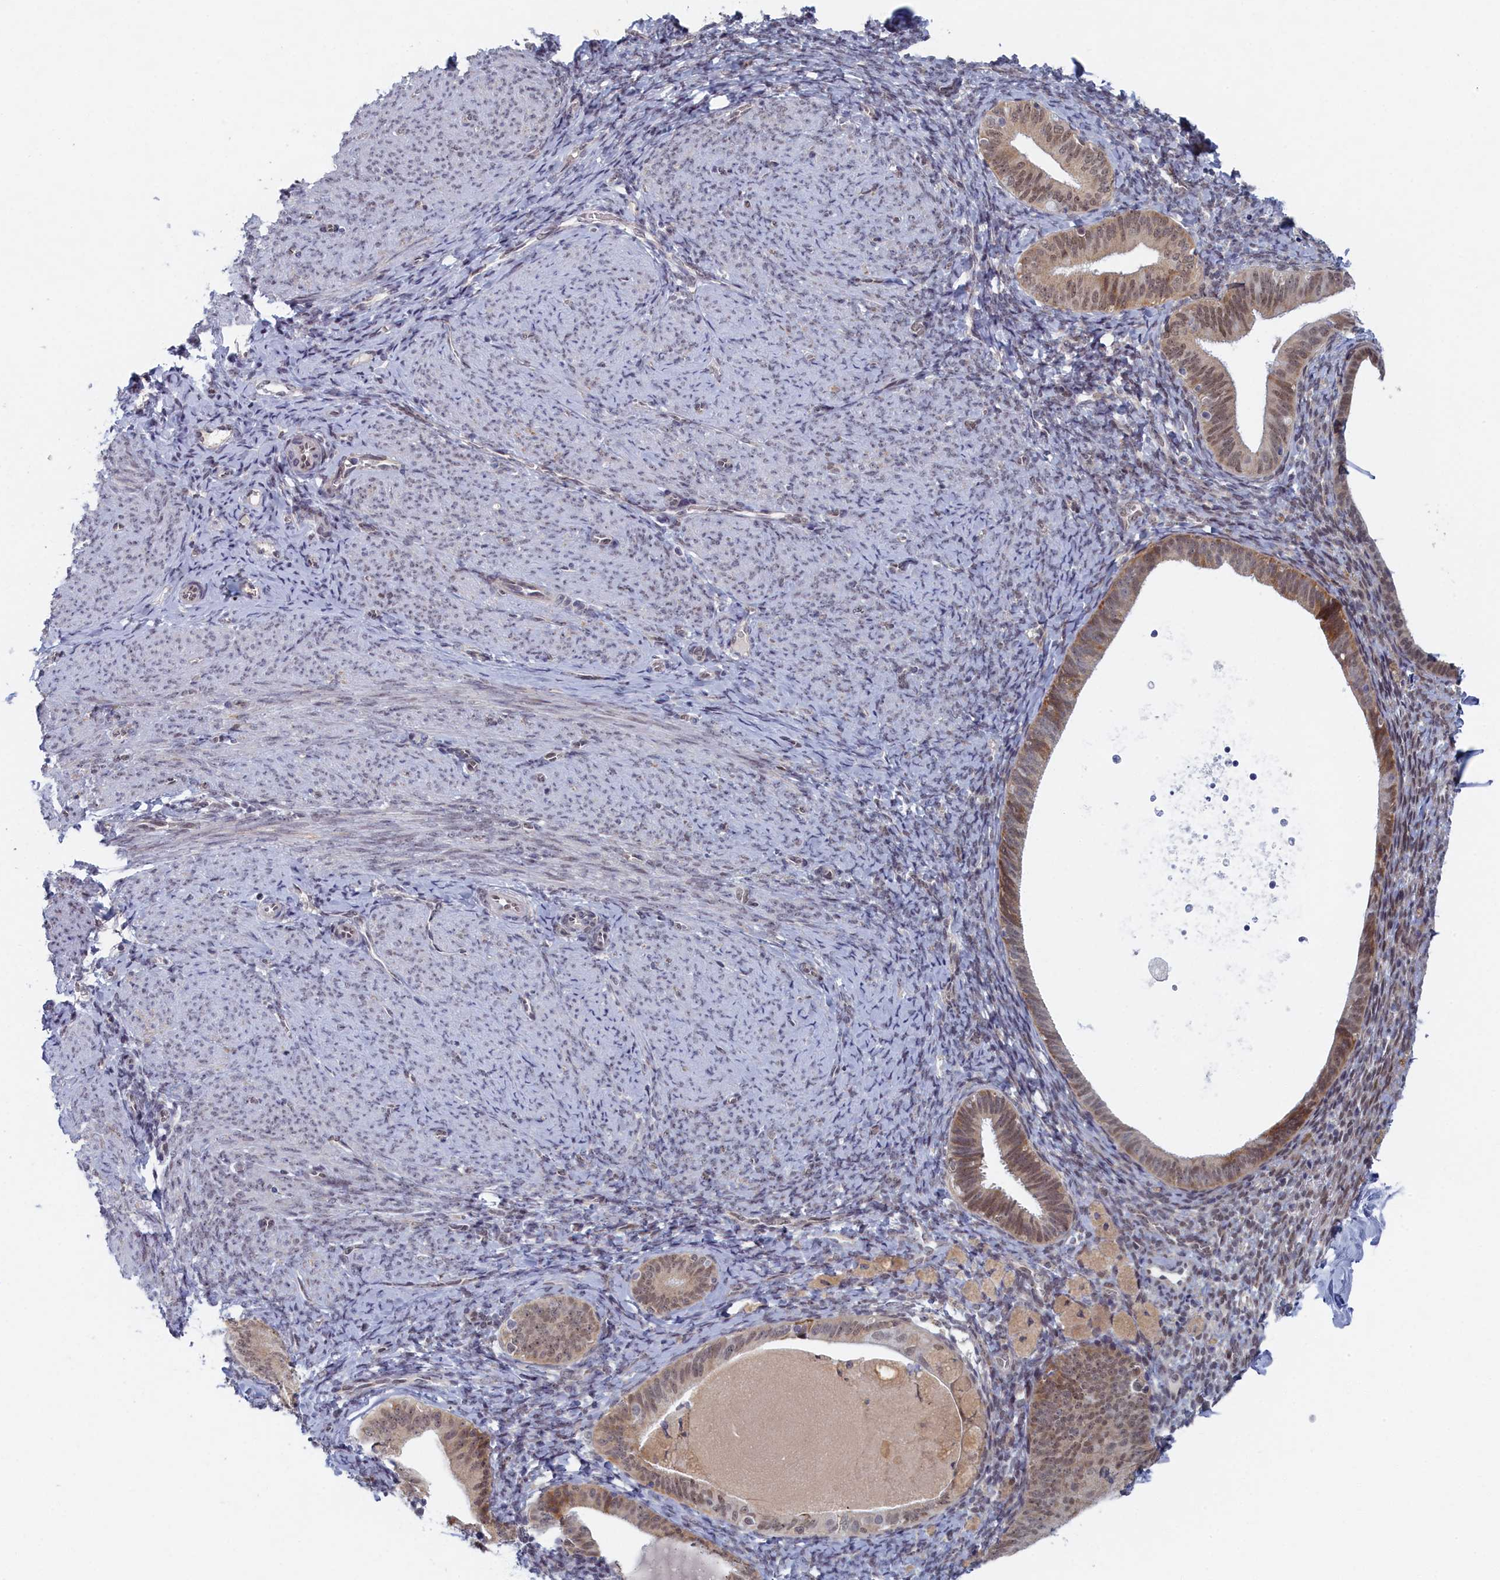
{"staining": {"intensity": "weak", "quantity": "25%-75%", "location": "nuclear"}, "tissue": "endometrium", "cell_type": "Cells in endometrial stroma", "image_type": "normal", "snomed": [{"axis": "morphology", "description": "Normal tissue, NOS"}, {"axis": "topography", "description": "Endometrium"}], "caption": "IHC photomicrograph of benign human endometrium stained for a protein (brown), which reveals low levels of weak nuclear expression in about 25%-75% of cells in endometrial stroma.", "gene": "DNAJC17", "patient": {"sex": "female", "age": 65}}